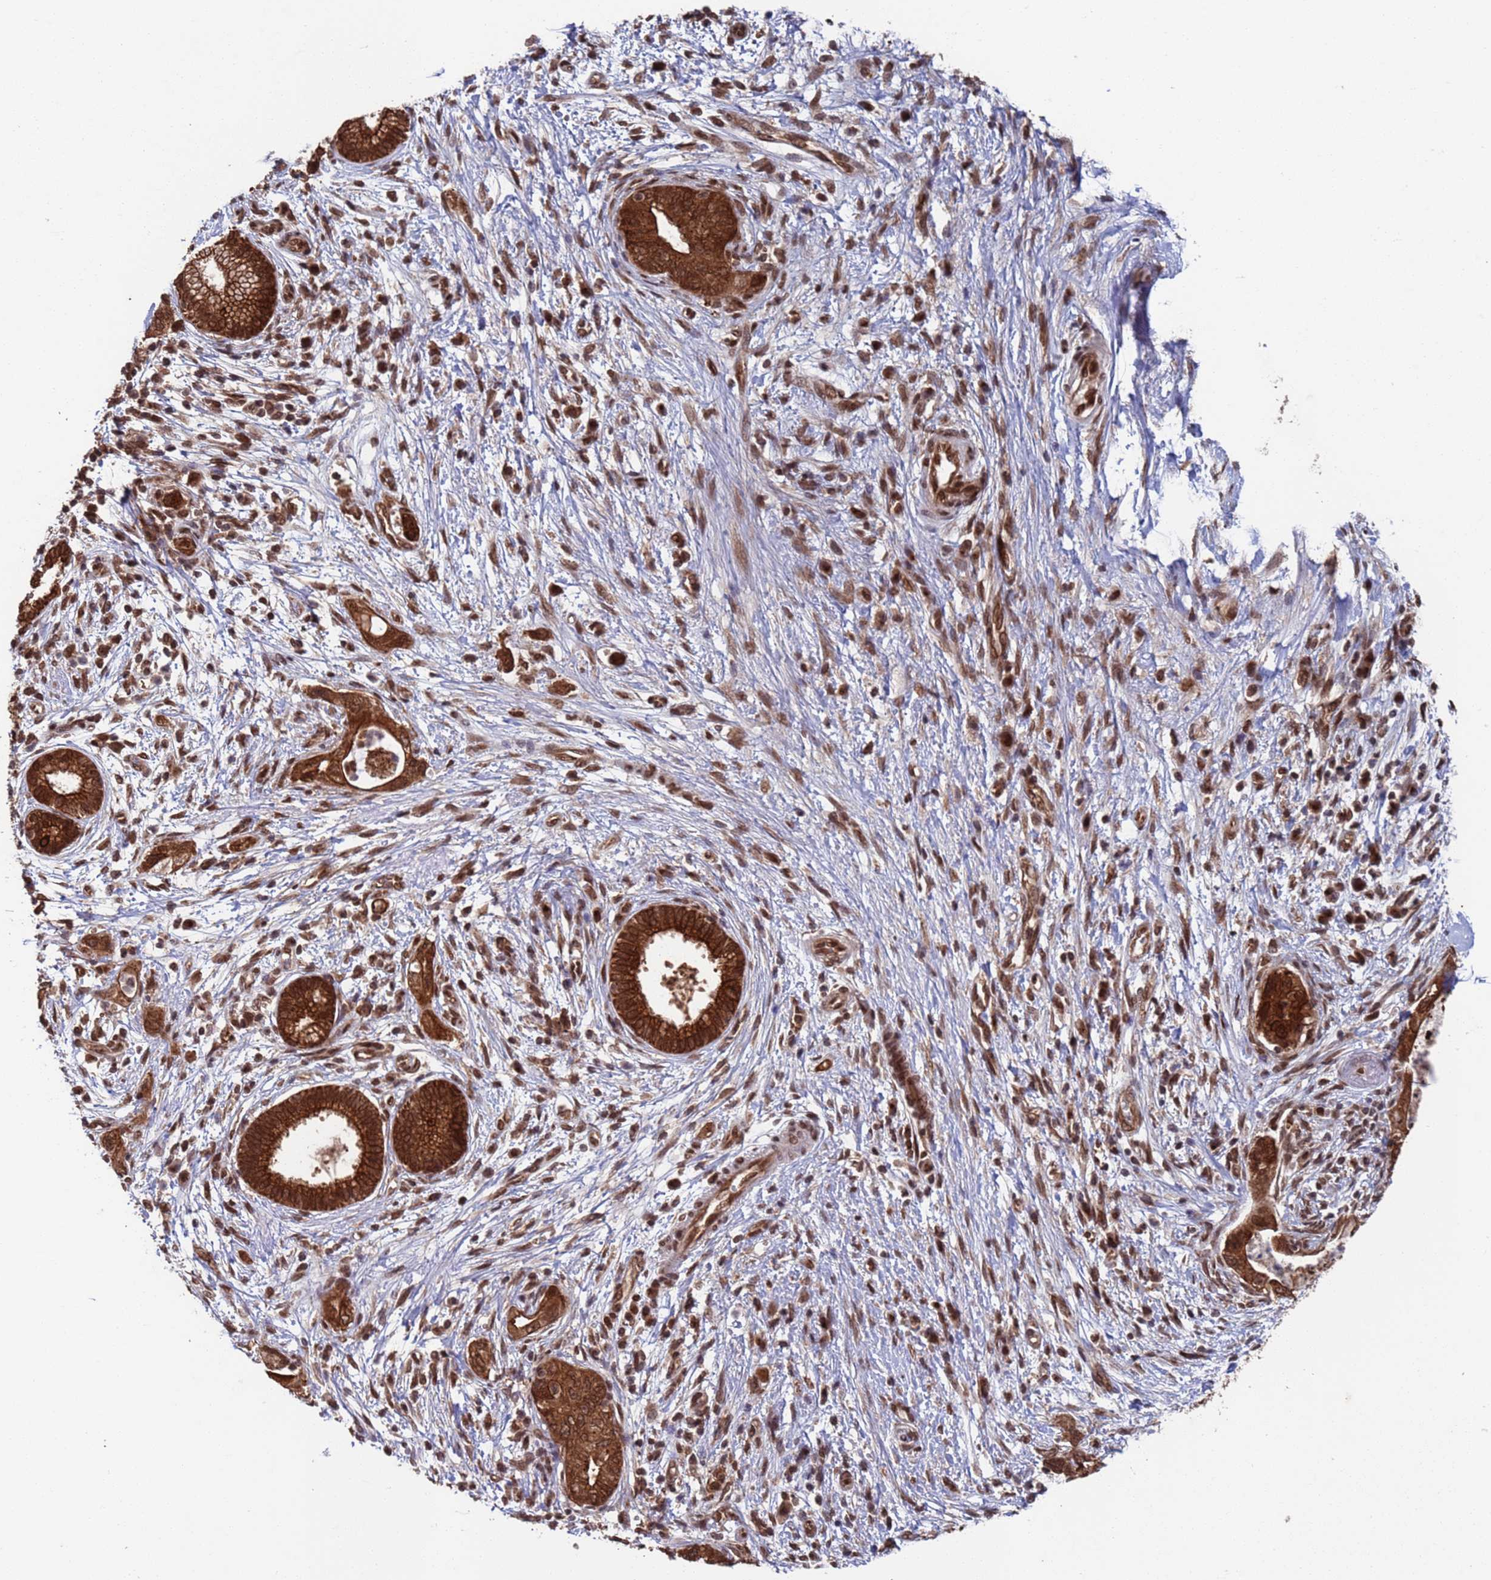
{"staining": {"intensity": "strong", "quantity": ">75%", "location": "cytoplasmic/membranous"}, "tissue": "pancreatic cancer", "cell_type": "Tumor cells", "image_type": "cancer", "snomed": [{"axis": "morphology", "description": "Adenocarcinoma, NOS"}, {"axis": "topography", "description": "Pancreas"}], "caption": "Immunohistochemistry (IHC) micrograph of pancreatic cancer stained for a protein (brown), which exhibits high levels of strong cytoplasmic/membranous staining in about >75% of tumor cells.", "gene": "FUBP3", "patient": {"sex": "female", "age": 73}}